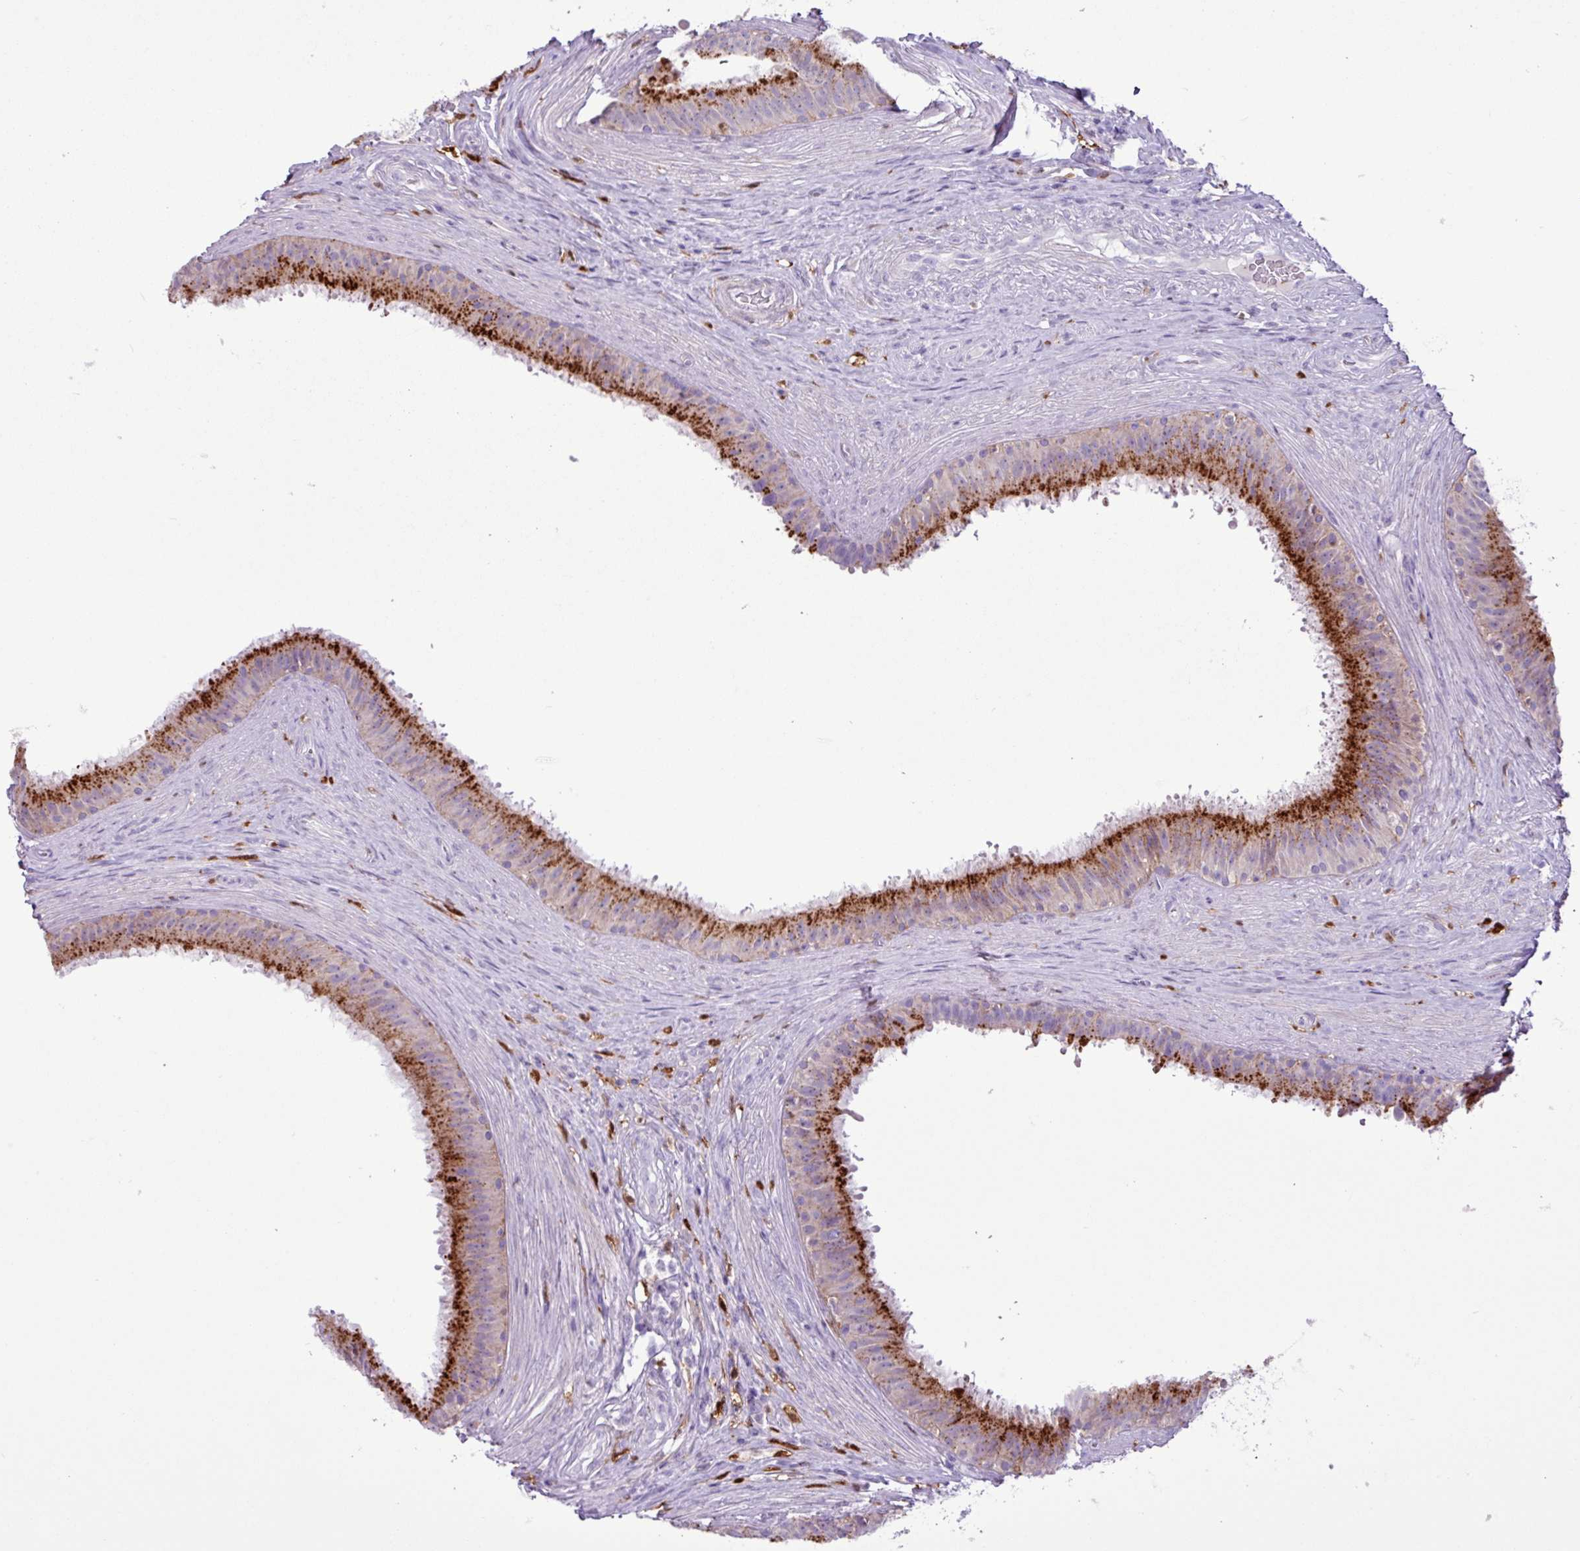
{"staining": {"intensity": "strong", "quantity": ">75%", "location": "cytoplasmic/membranous"}, "tissue": "epididymis", "cell_type": "Glandular cells", "image_type": "normal", "snomed": [{"axis": "morphology", "description": "Normal tissue, NOS"}, {"axis": "topography", "description": "Testis"}, {"axis": "topography", "description": "Epididymis"}], "caption": "Glandular cells reveal high levels of strong cytoplasmic/membranous expression in about >75% of cells in unremarkable human epididymis. The staining was performed using DAB, with brown indicating positive protein expression. Nuclei are stained blue with hematoxylin.", "gene": "TMEM200C", "patient": {"sex": "male", "age": 41}}